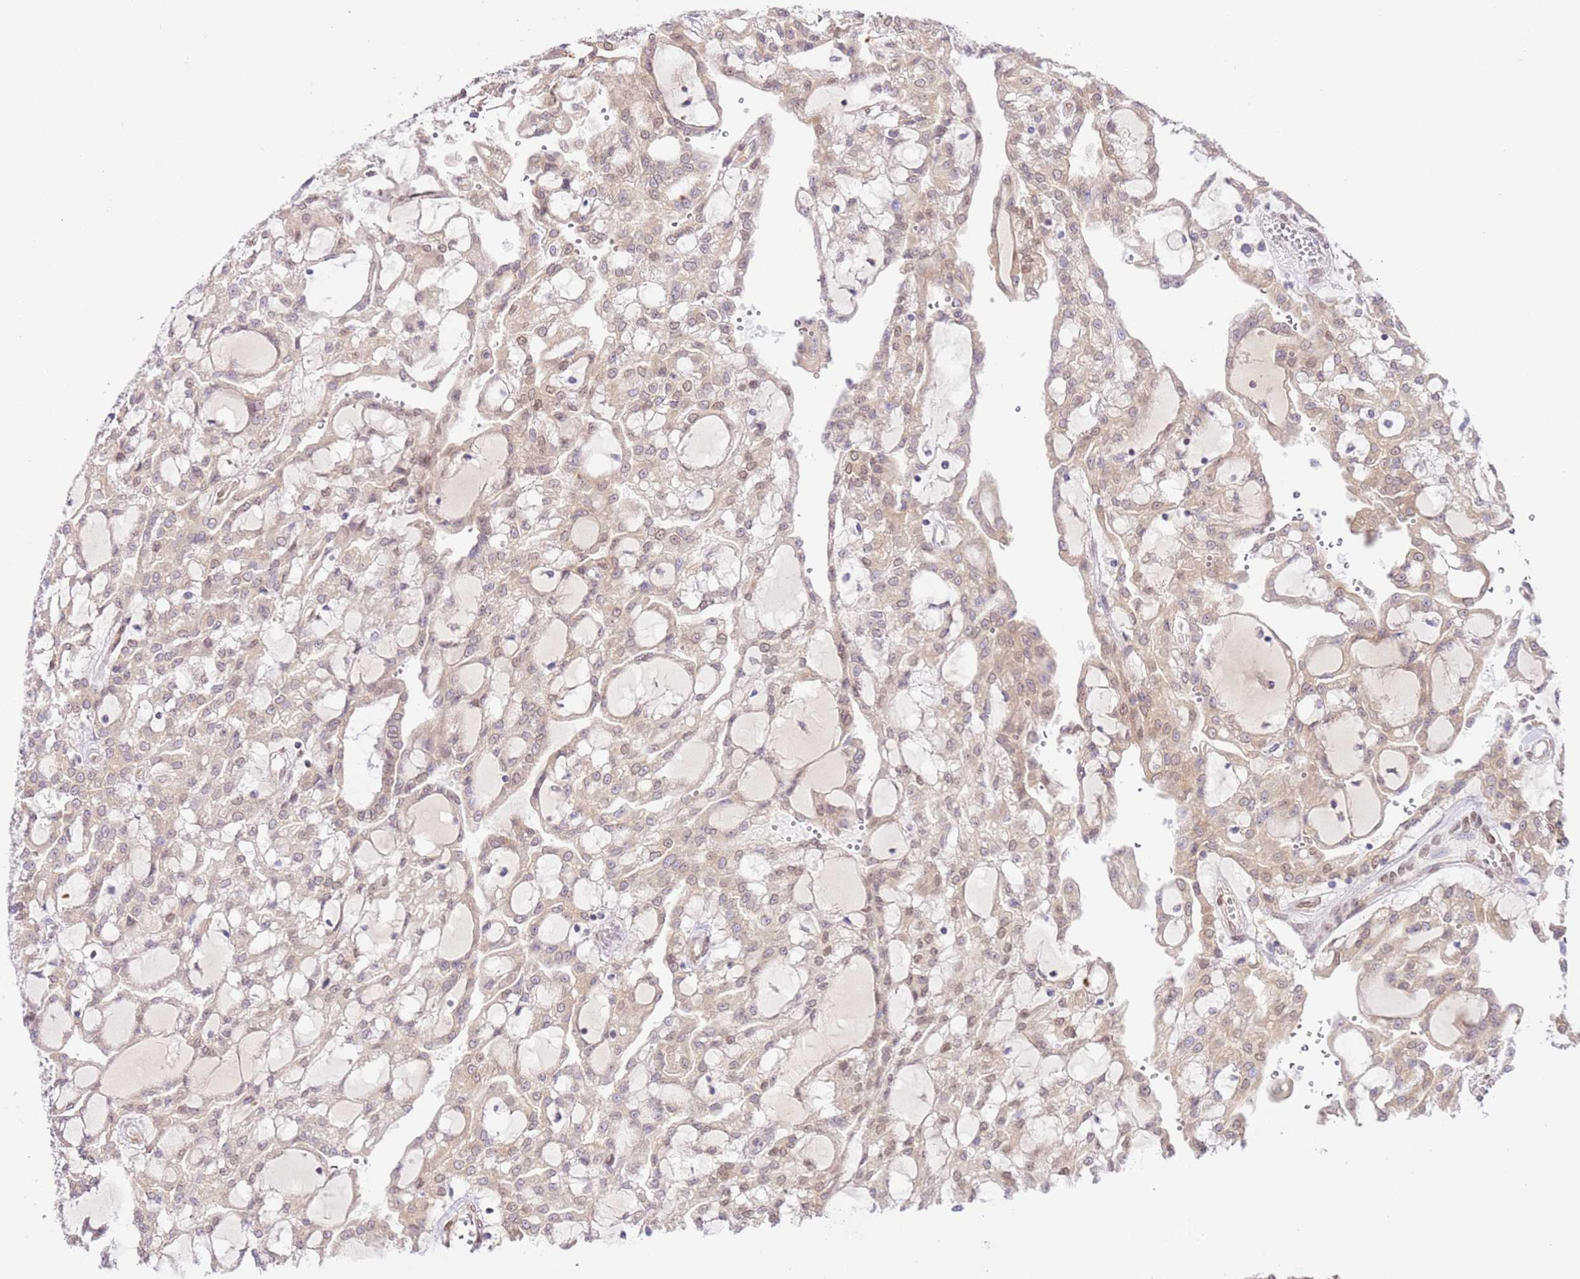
{"staining": {"intensity": "weak", "quantity": "25%-75%", "location": "cytoplasmic/membranous,nuclear"}, "tissue": "renal cancer", "cell_type": "Tumor cells", "image_type": "cancer", "snomed": [{"axis": "morphology", "description": "Adenocarcinoma, NOS"}, {"axis": "topography", "description": "Kidney"}], "caption": "A brown stain shows weak cytoplasmic/membranous and nuclear expression of a protein in human adenocarcinoma (renal) tumor cells.", "gene": "TRIM37", "patient": {"sex": "male", "age": 63}}